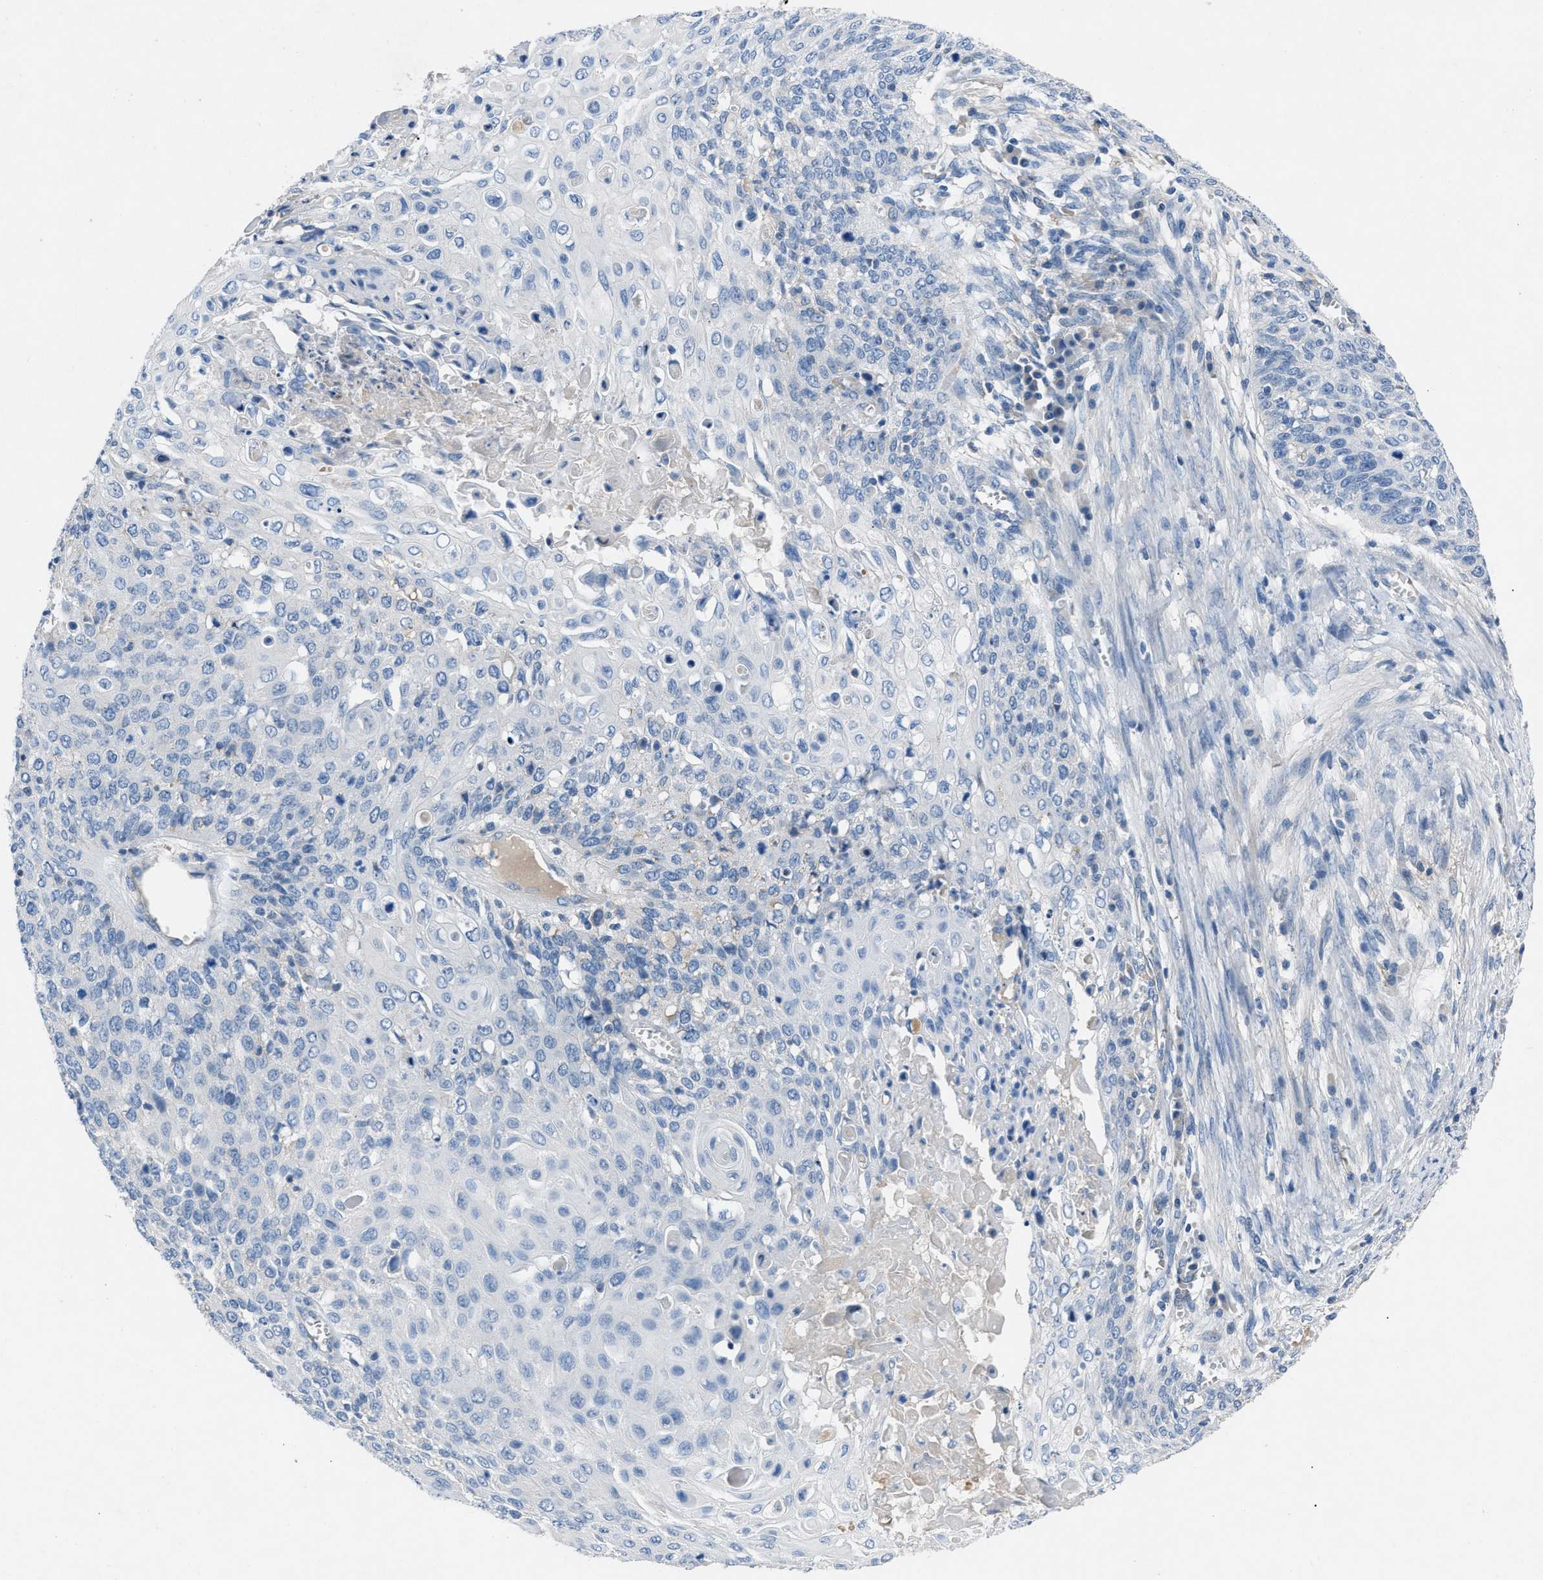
{"staining": {"intensity": "negative", "quantity": "none", "location": "none"}, "tissue": "cervical cancer", "cell_type": "Tumor cells", "image_type": "cancer", "snomed": [{"axis": "morphology", "description": "Squamous cell carcinoma, NOS"}, {"axis": "topography", "description": "Cervix"}], "caption": "IHC micrograph of neoplastic tissue: cervical cancer stained with DAB (3,3'-diaminobenzidine) exhibits no significant protein staining in tumor cells.", "gene": "DNAAF5", "patient": {"sex": "female", "age": 39}}